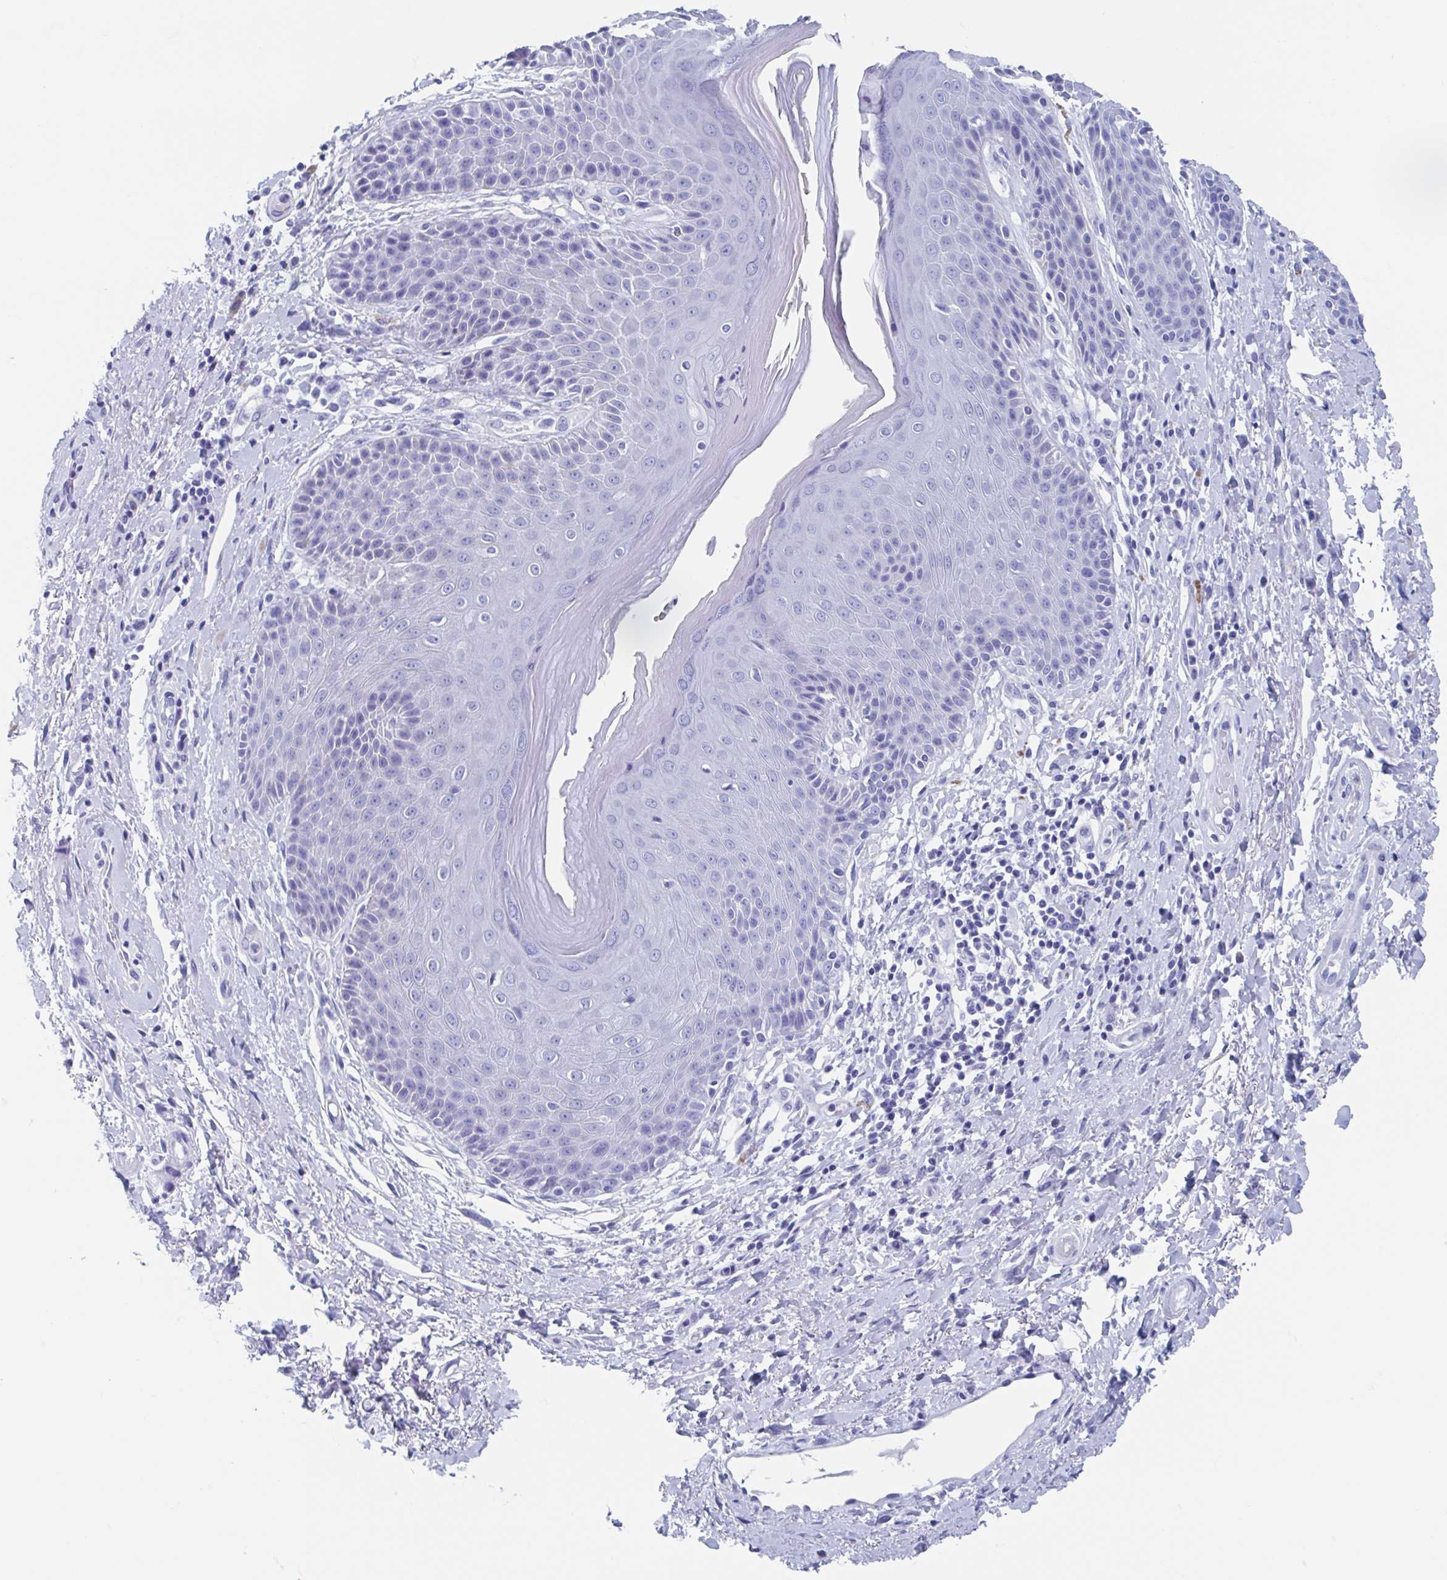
{"staining": {"intensity": "negative", "quantity": "none", "location": "none"}, "tissue": "skin", "cell_type": "Epidermal cells", "image_type": "normal", "snomed": [{"axis": "morphology", "description": "Normal tissue, NOS"}, {"axis": "topography", "description": "Anal"}, {"axis": "topography", "description": "Peripheral nerve tissue"}], "caption": "DAB immunohistochemical staining of benign human skin displays no significant expression in epidermal cells.", "gene": "C10orf53", "patient": {"sex": "male", "age": 51}}